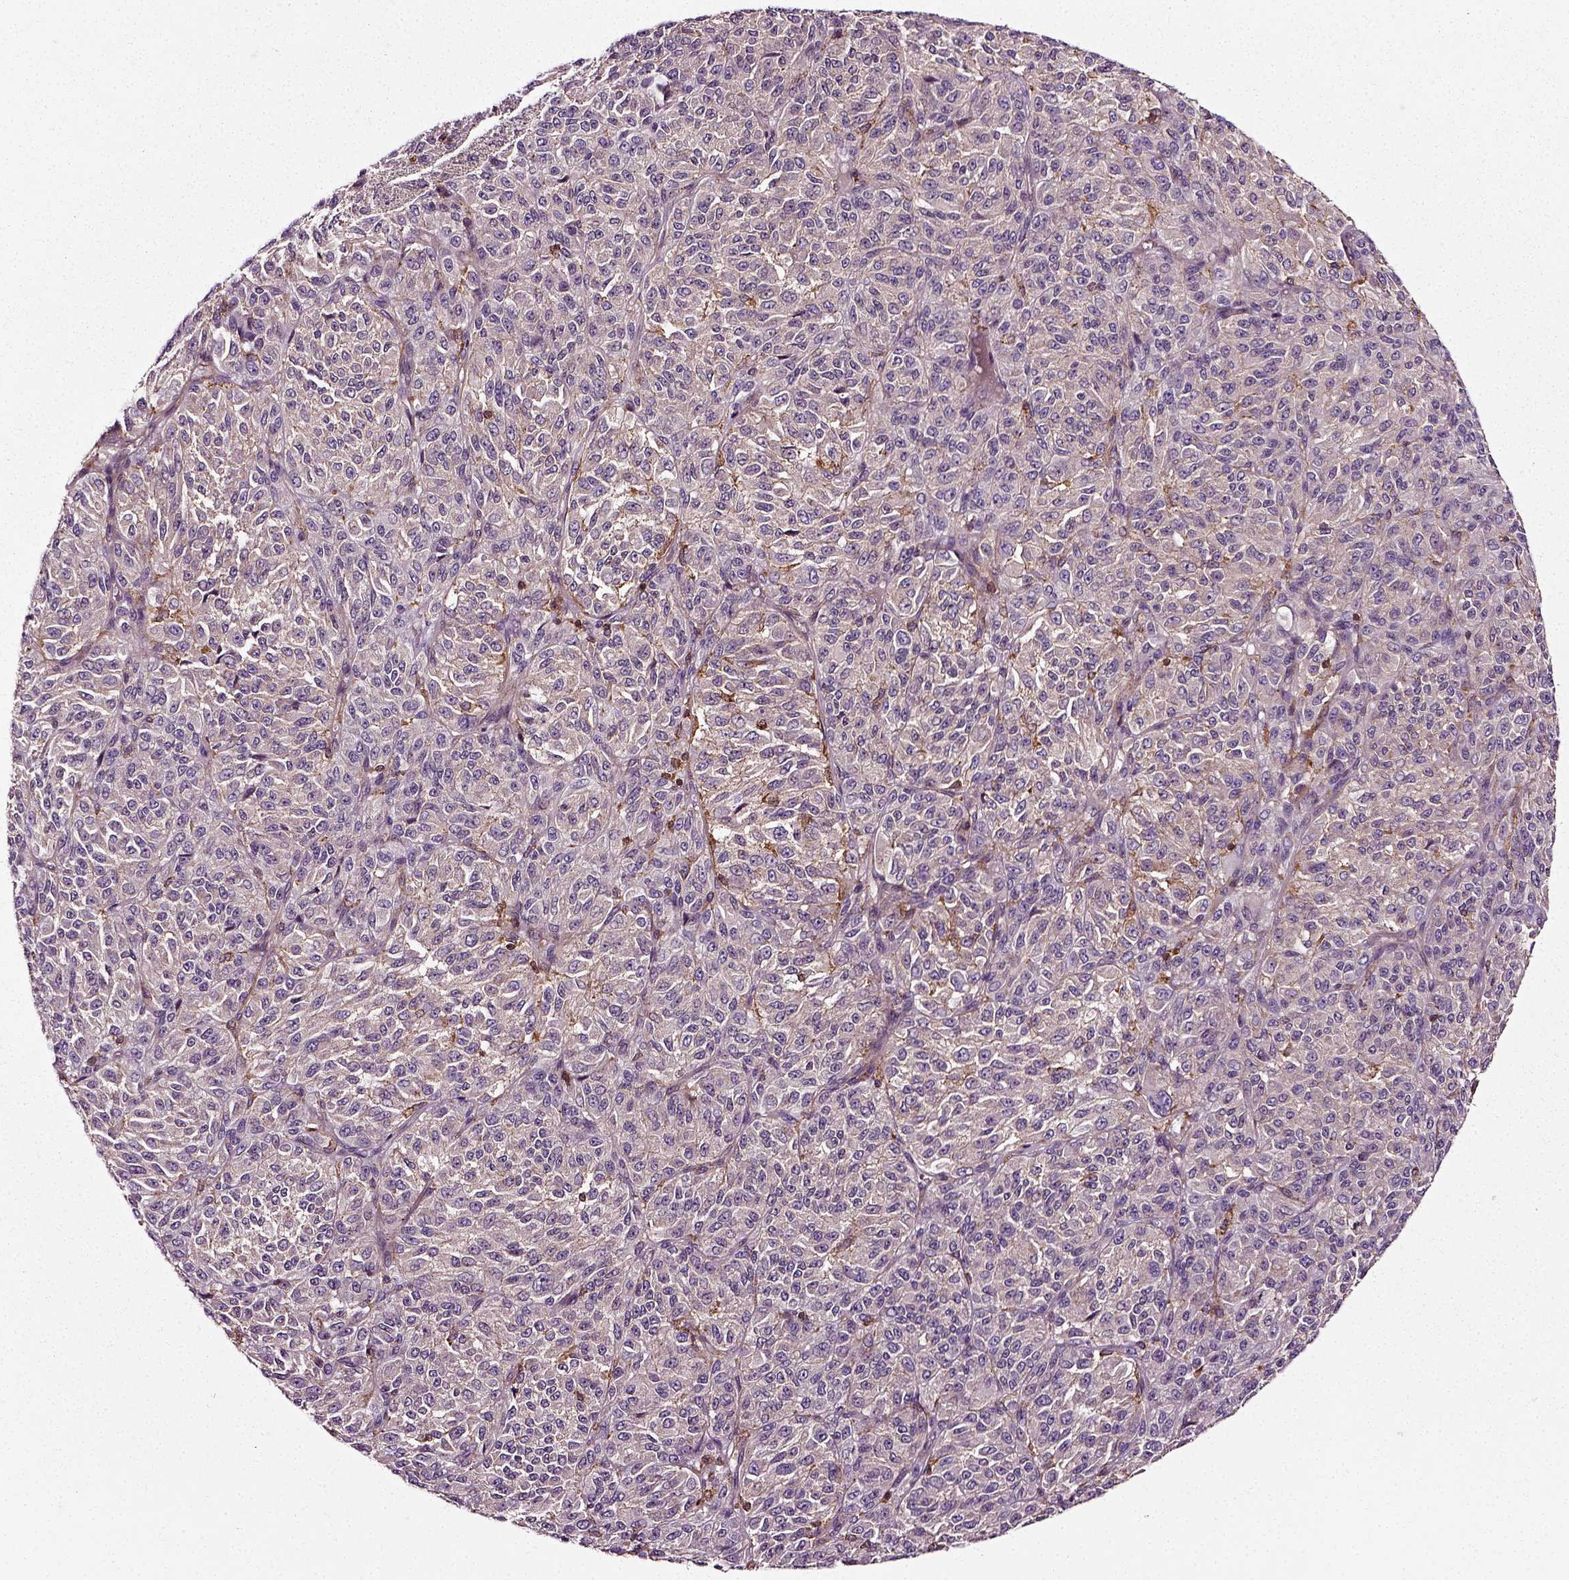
{"staining": {"intensity": "negative", "quantity": "none", "location": "none"}, "tissue": "melanoma", "cell_type": "Tumor cells", "image_type": "cancer", "snomed": [{"axis": "morphology", "description": "Malignant melanoma, Metastatic site"}, {"axis": "topography", "description": "Brain"}], "caption": "Human melanoma stained for a protein using immunohistochemistry (IHC) demonstrates no staining in tumor cells.", "gene": "RHOF", "patient": {"sex": "female", "age": 56}}